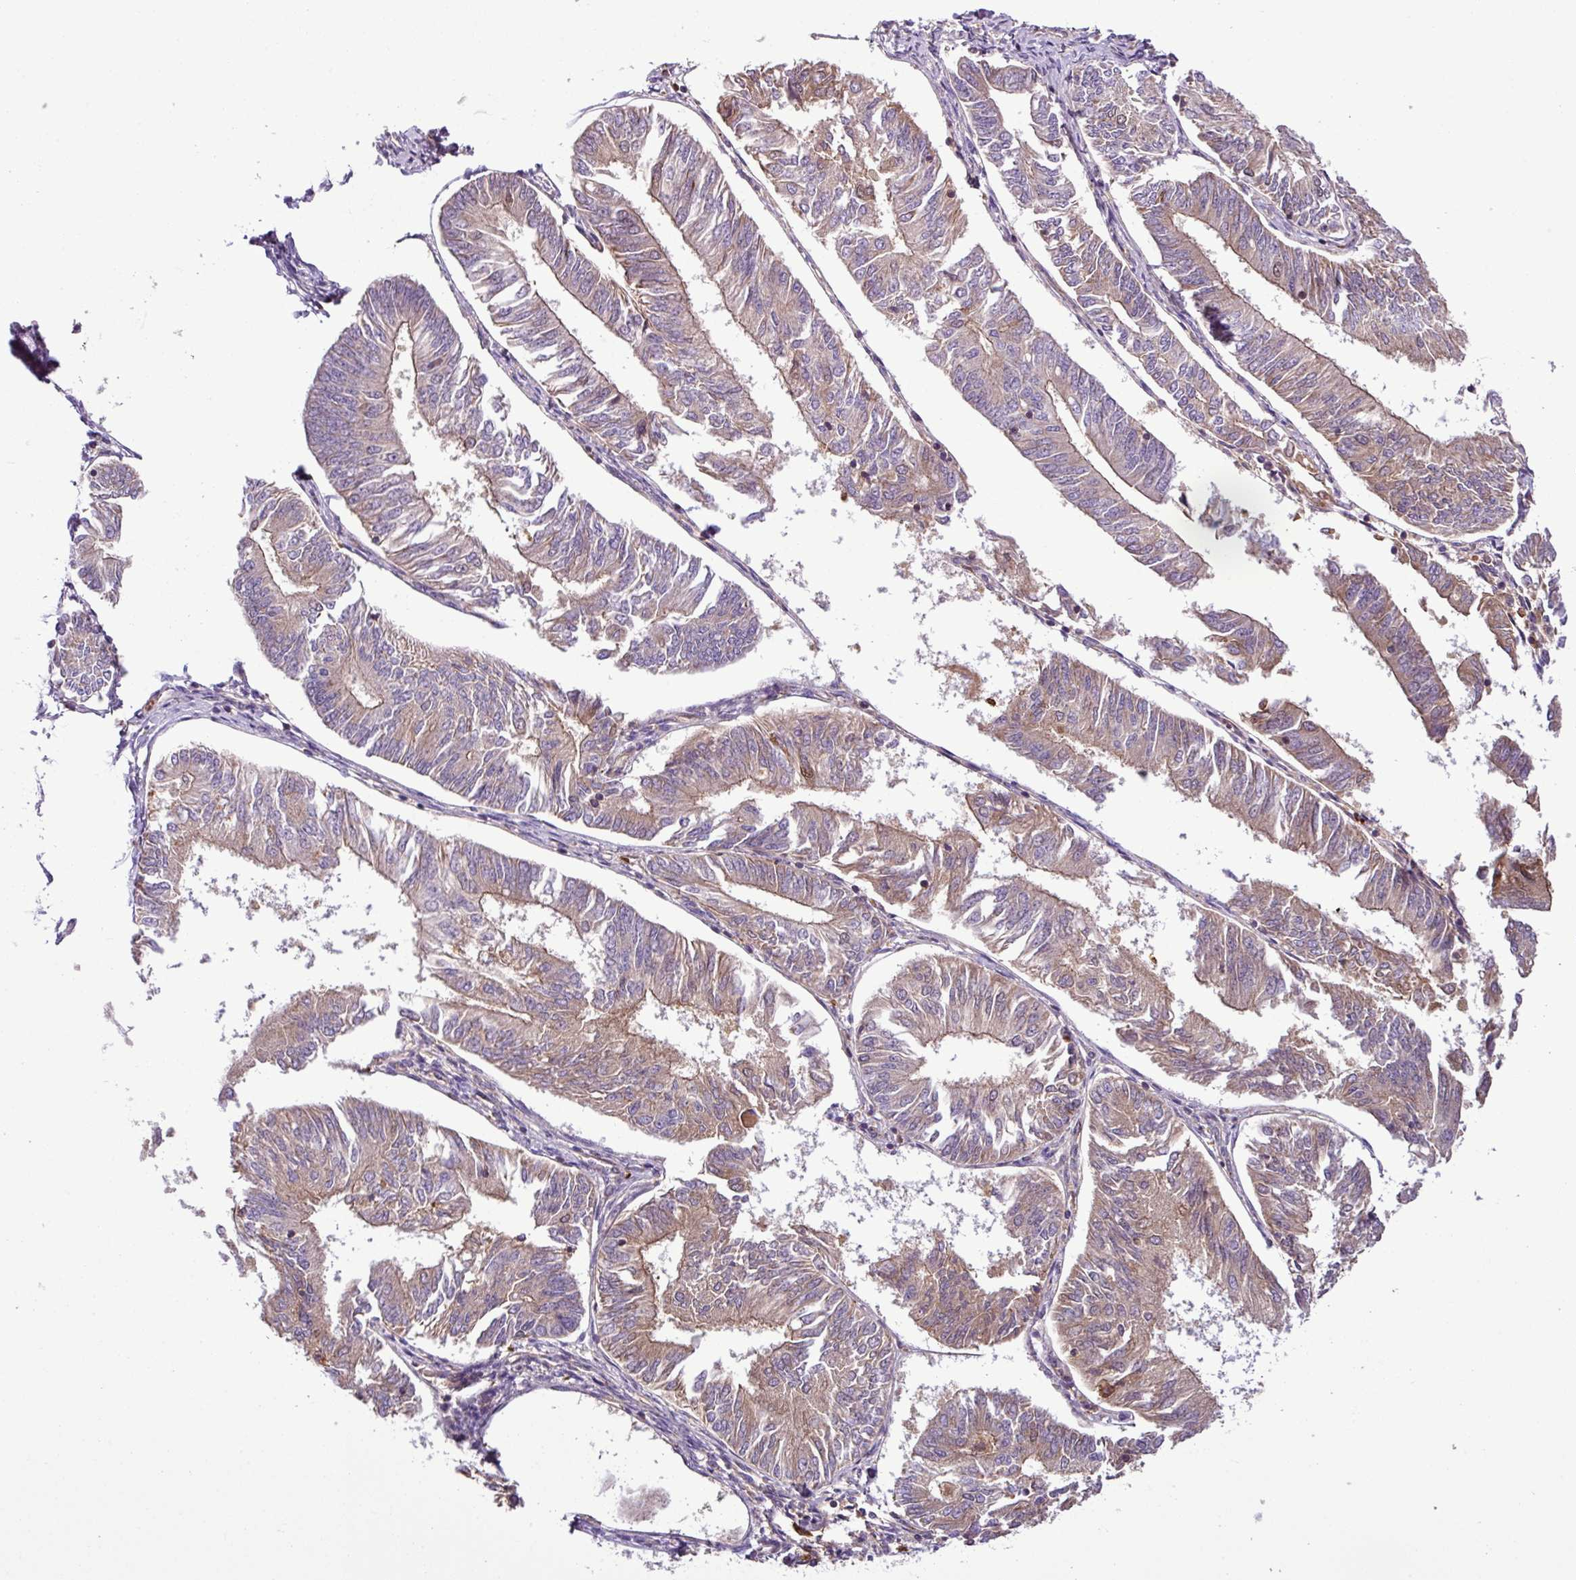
{"staining": {"intensity": "weak", "quantity": "25%-75%", "location": "cytoplasmic/membranous"}, "tissue": "endometrial cancer", "cell_type": "Tumor cells", "image_type": "cancer", "snomed": [{"axis": "morphology", "description": "Adenocarcinoma, NOS"}, {"axis": "topography", "description": "Endometrium"}], "caption": "Immunohistochemistry (IHC) photomicrograph of neoplastic tissue: human adenocarcinoma (endometrial) stained using IHC shows low levels of weak protein expression localized specifically in the cytoplasmic/membranous of tumor cells, appearing as a cytoplasmic/membranous brown color.", "gene": "ZNF266", "patient": {"sex": "female", "age": 58}}